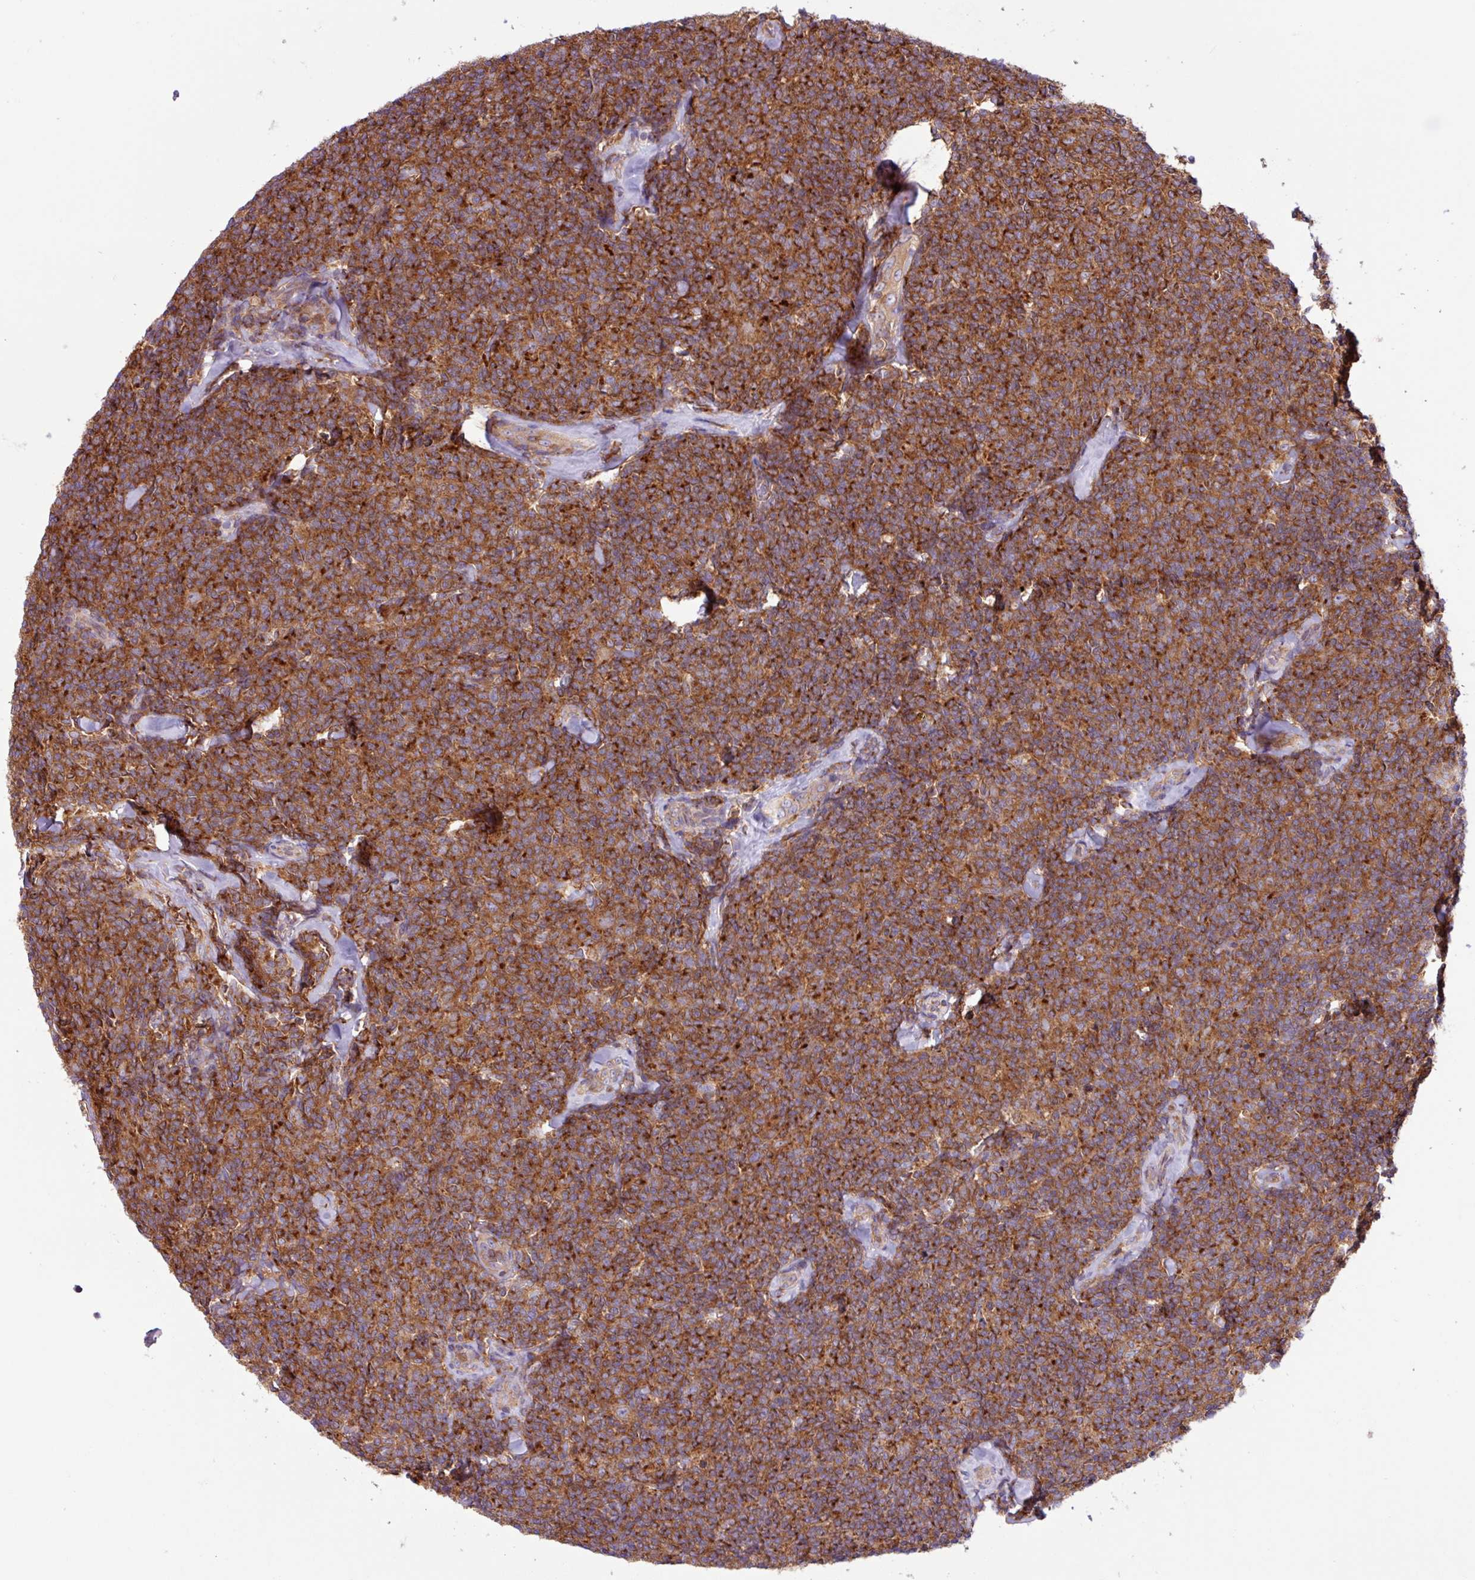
{"staining": {"intensity": "moderate", "quantity": ">75%", "location": "cytoplasmic/membranous"}, "tissue": "lymphoma", "cell_type": "Tumor cells", "image_type": "cancer", "snomed": [{"axis": "morphology", "description": "Malignant lymphoma, non-Hodgkin's type, Low grade"}, {"axis": "topography", "description": "Lymph node"}], "caption": "Protein expression analysis of malignant lymphoma, non-Hodgkin's type (low-grade) displays moderate cytoplasmic/membranous expression in about >75% of tumor cells.", "gene": "ACTR3", "patient": {"sex": "female", "age": 56}}